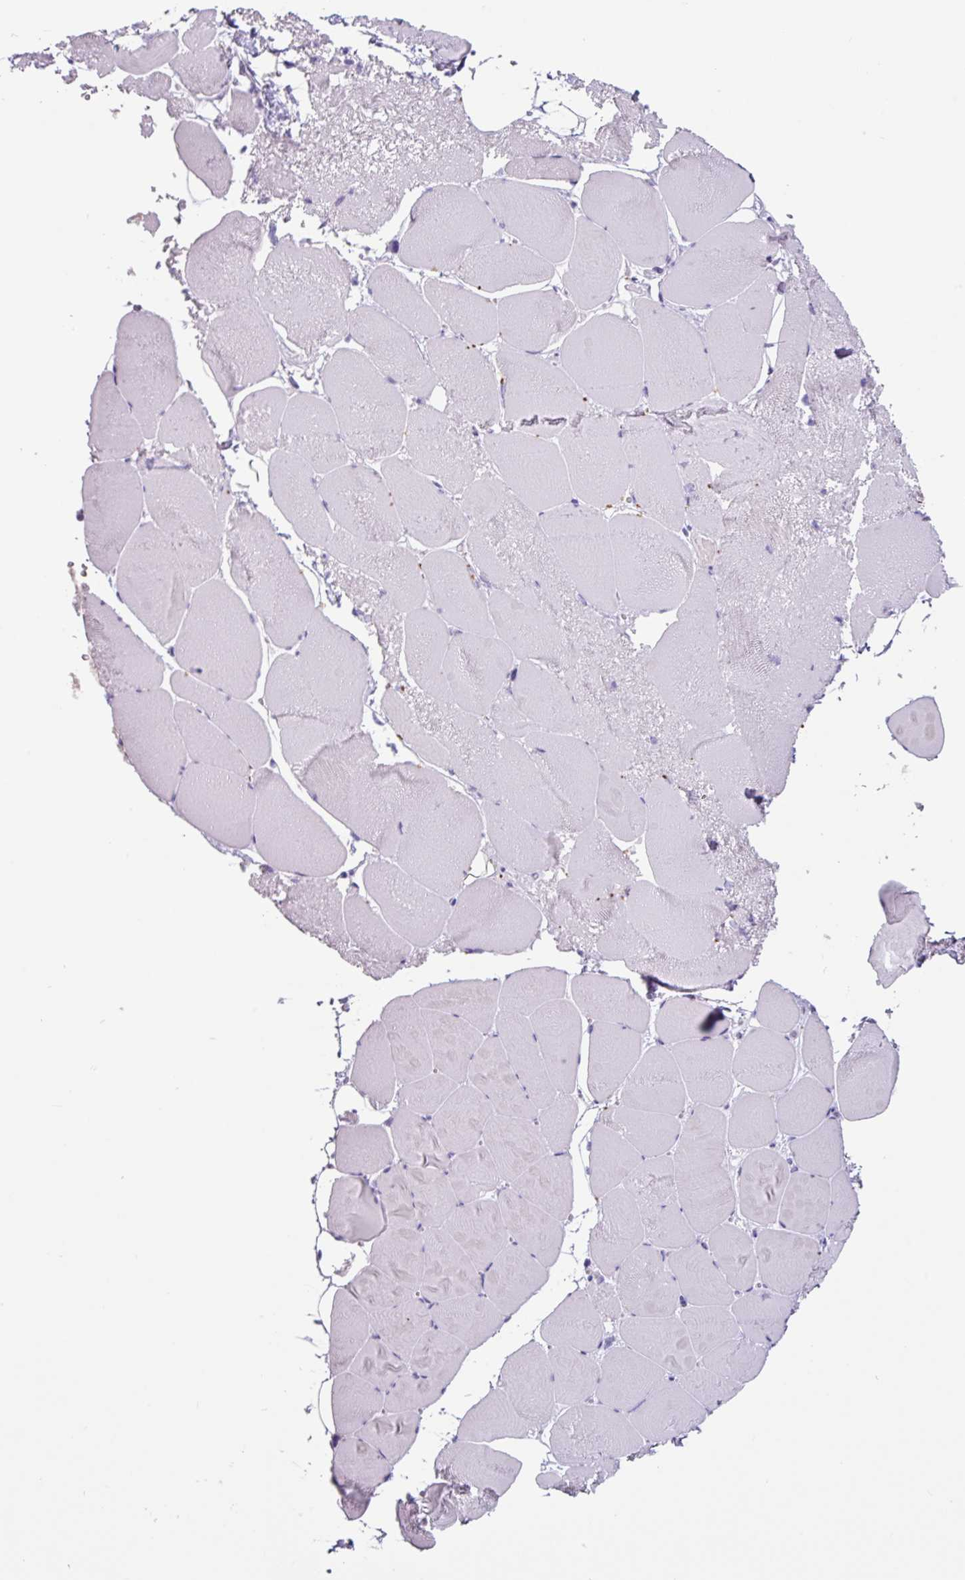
{"staining": {"intensity": "negative", "quantity": "none", "location": "none"}, "tissue": "skeletal muscle", "cell_type": "Myocytes", "image_type": "normal", "snomed": [{"axis": "morphology", "description": "Normal tissue, NOS"}, {"axis": "topography", "description": "Skeletal muscle"}], "caption": "Immunohistochemical staining of benign human skeletal muscle shows no significant staining in myocytes. Nuclei are stained in blue.", "gene": "OTX1", "patient": {"sex": "female", "age": 64}}